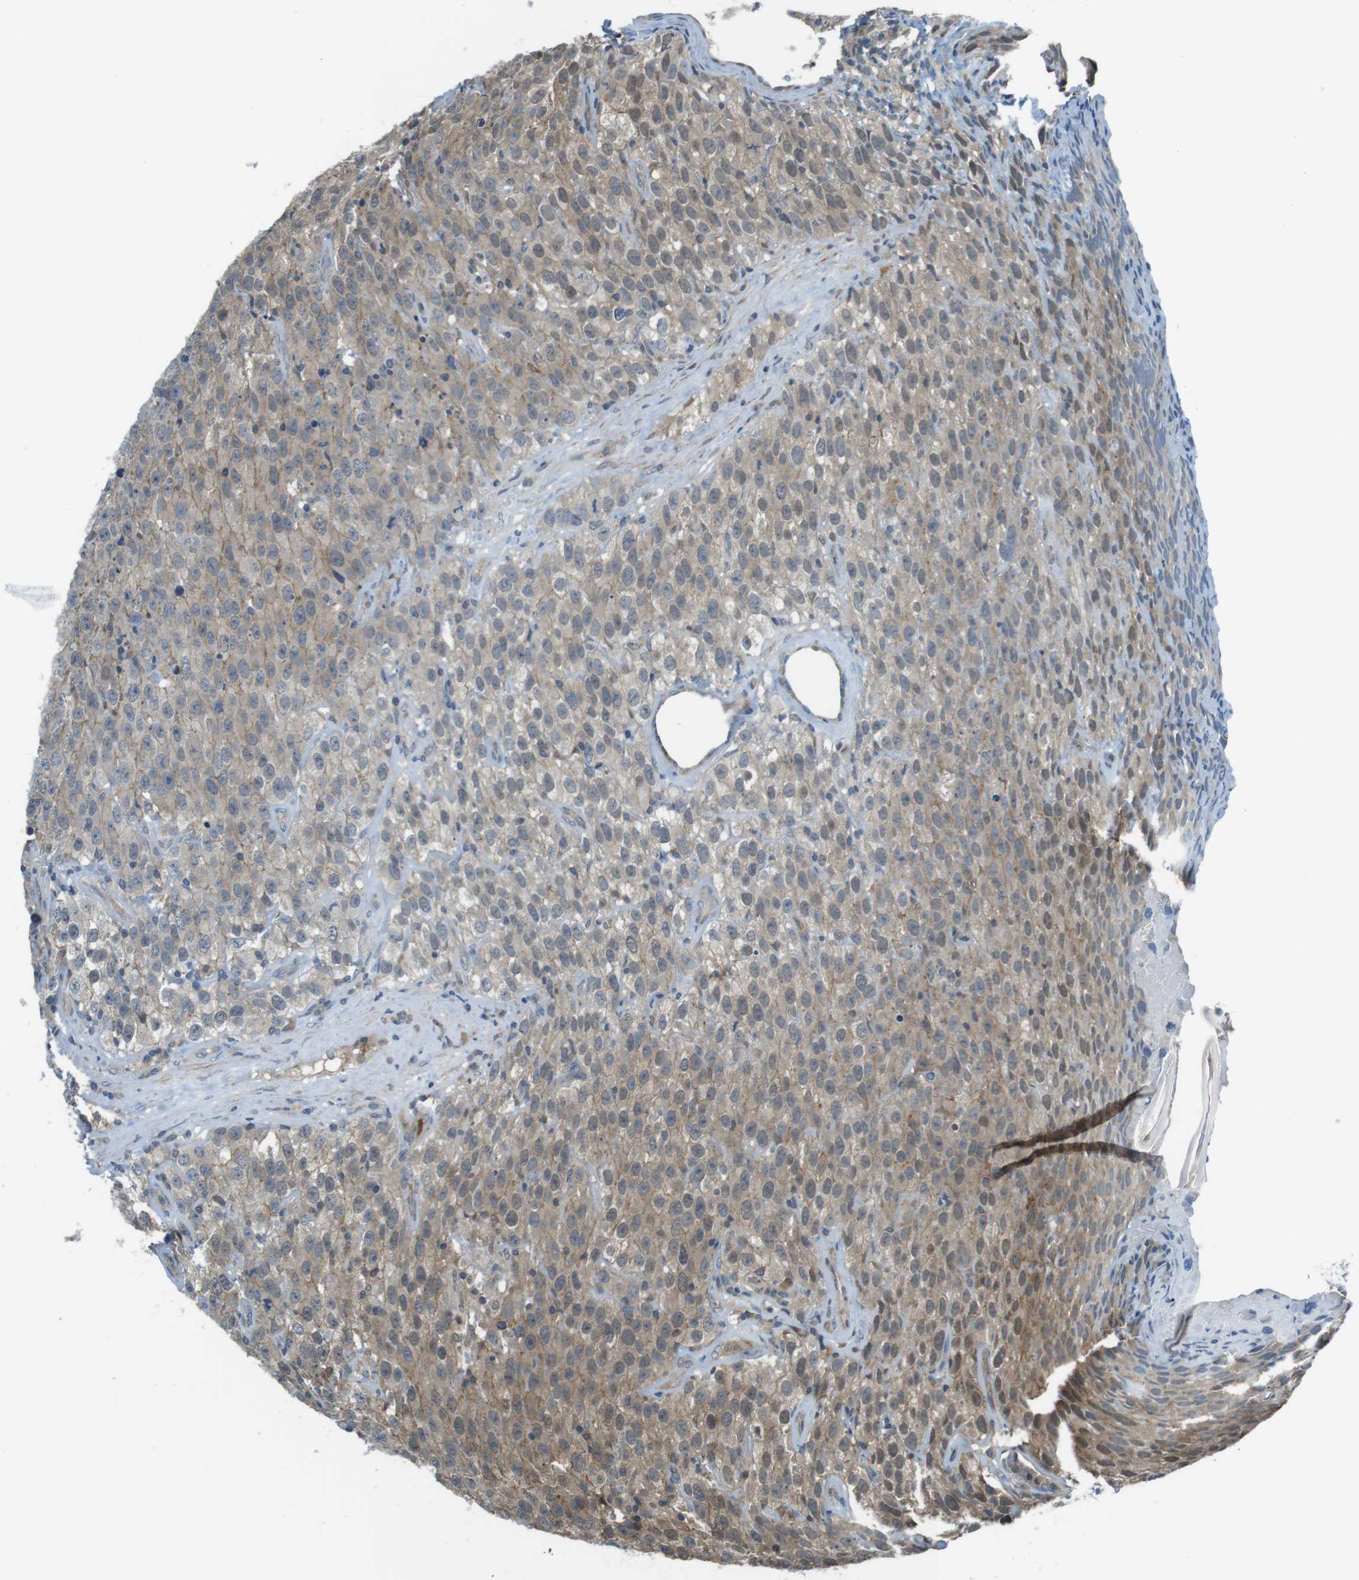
{"staining": {"intensity": "weak", "quantity": "25%-75%", "location": "cytoplasmic/membranous"}, "tissue": "testis cancer", "cell_type": "Tumor cells", "image_type": "cancer", "snomed": [{"axis": "morphology", "description": "Seminoma, NOS"}, {"axis": "topography", "description": "Testis"}], "caption": "Immunohistochemistry of human testis cancer displays low levels of weak cytoplasmic/membranous staining in about 25%-75% of tumor cells.", "gene": "LRRC3B", "patient": {"sex": "male", "age": 52}}